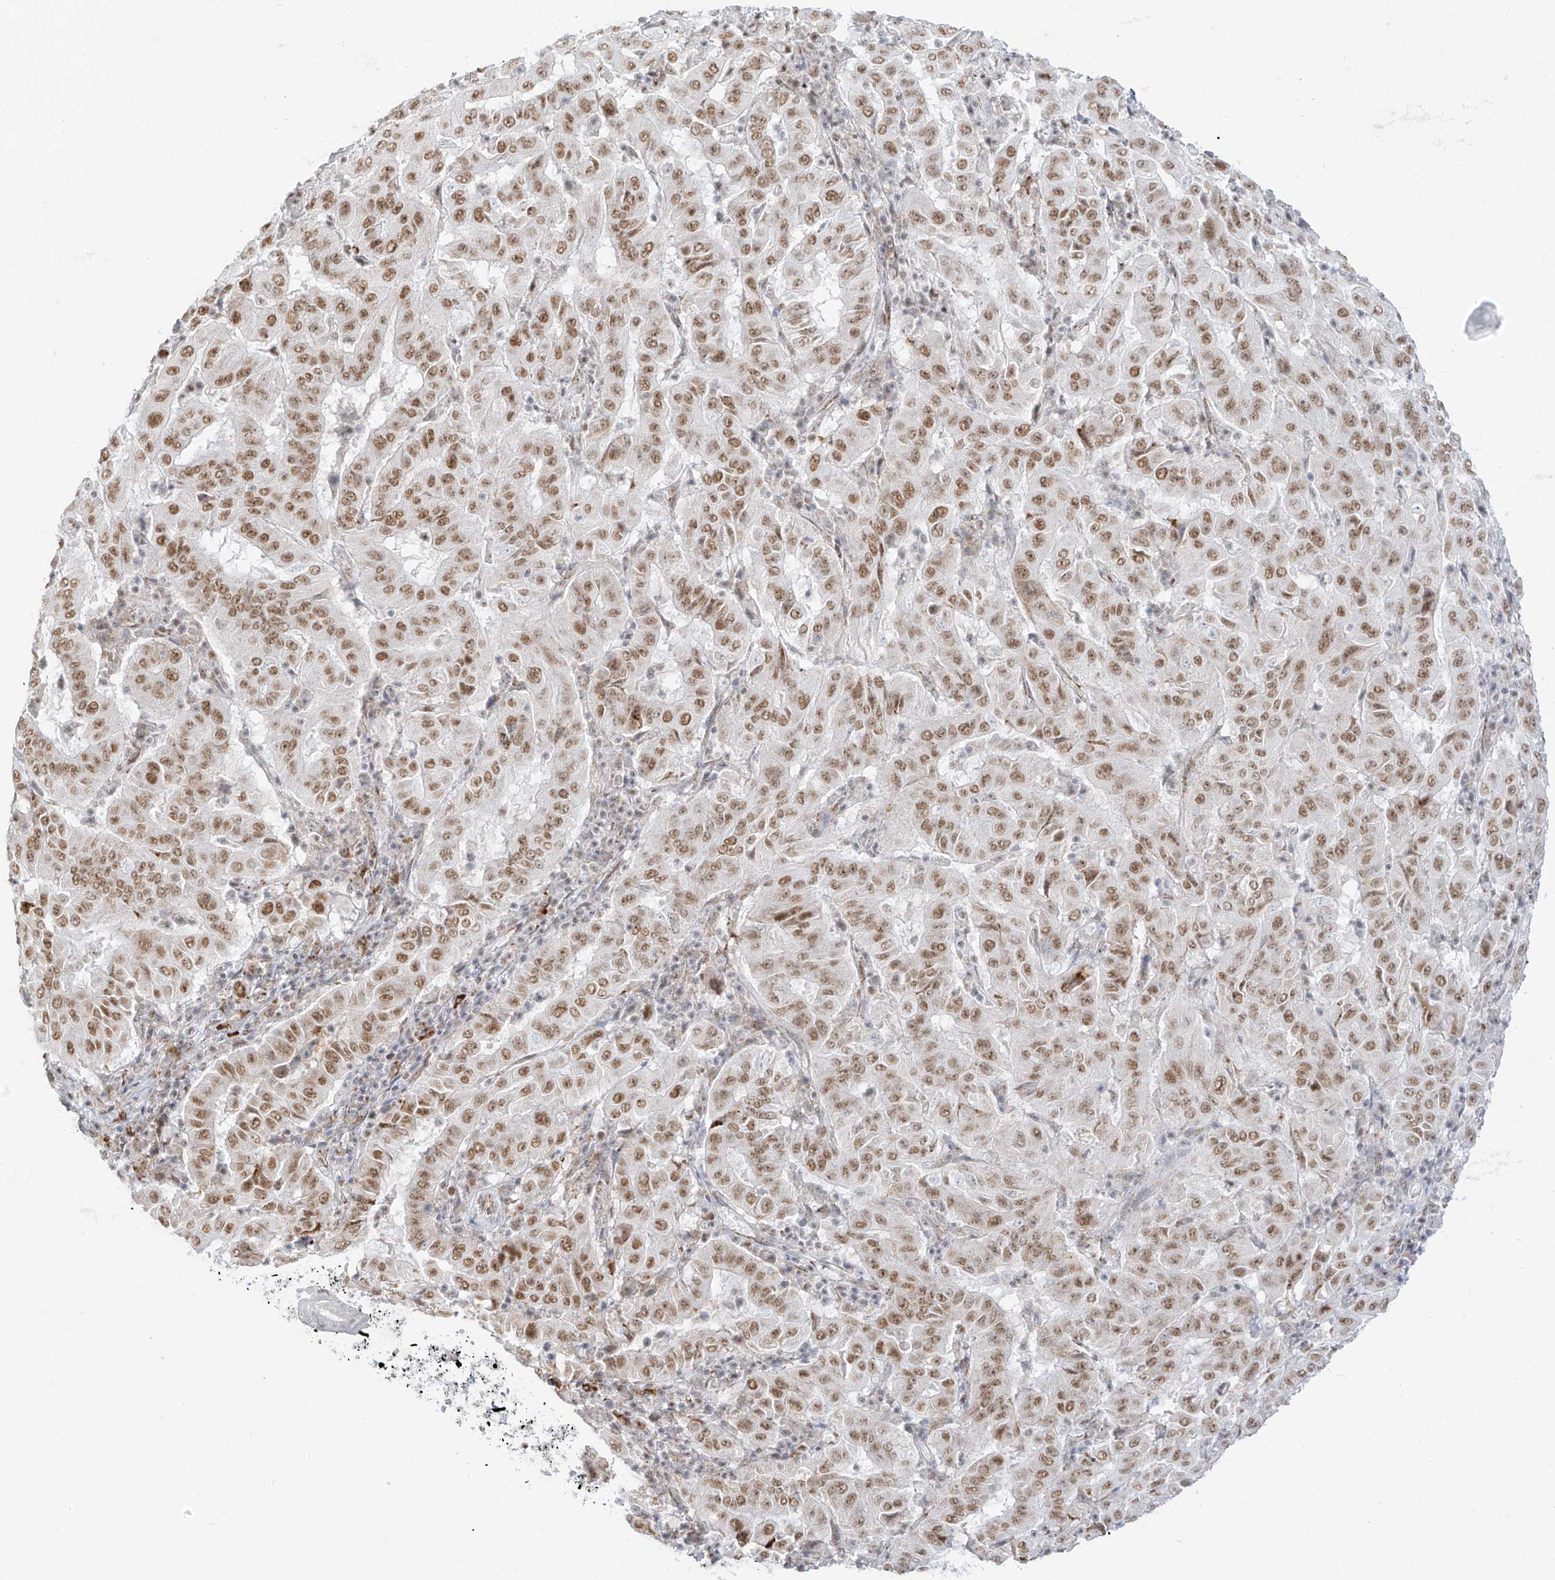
{"staining": {"intensity": "moderate", "quantity": ">75%", "location": "nuclear"}, "tissue": "pancreatic cancer", "cell_type": "Tumor cells", "image_type": "cancer", "snomed": [{"axis": "morphology", "description": "Adenocarcinoma, NOS"}, {"axis": "topography", "description": "Pancreas"}], "caption": "A brown stain labels moderate nuclear positivity of a protein in human pancreatic cancer tumor cells.", "gene": "SUPT5H", "patient": {"sex": "male", "age": 63}}